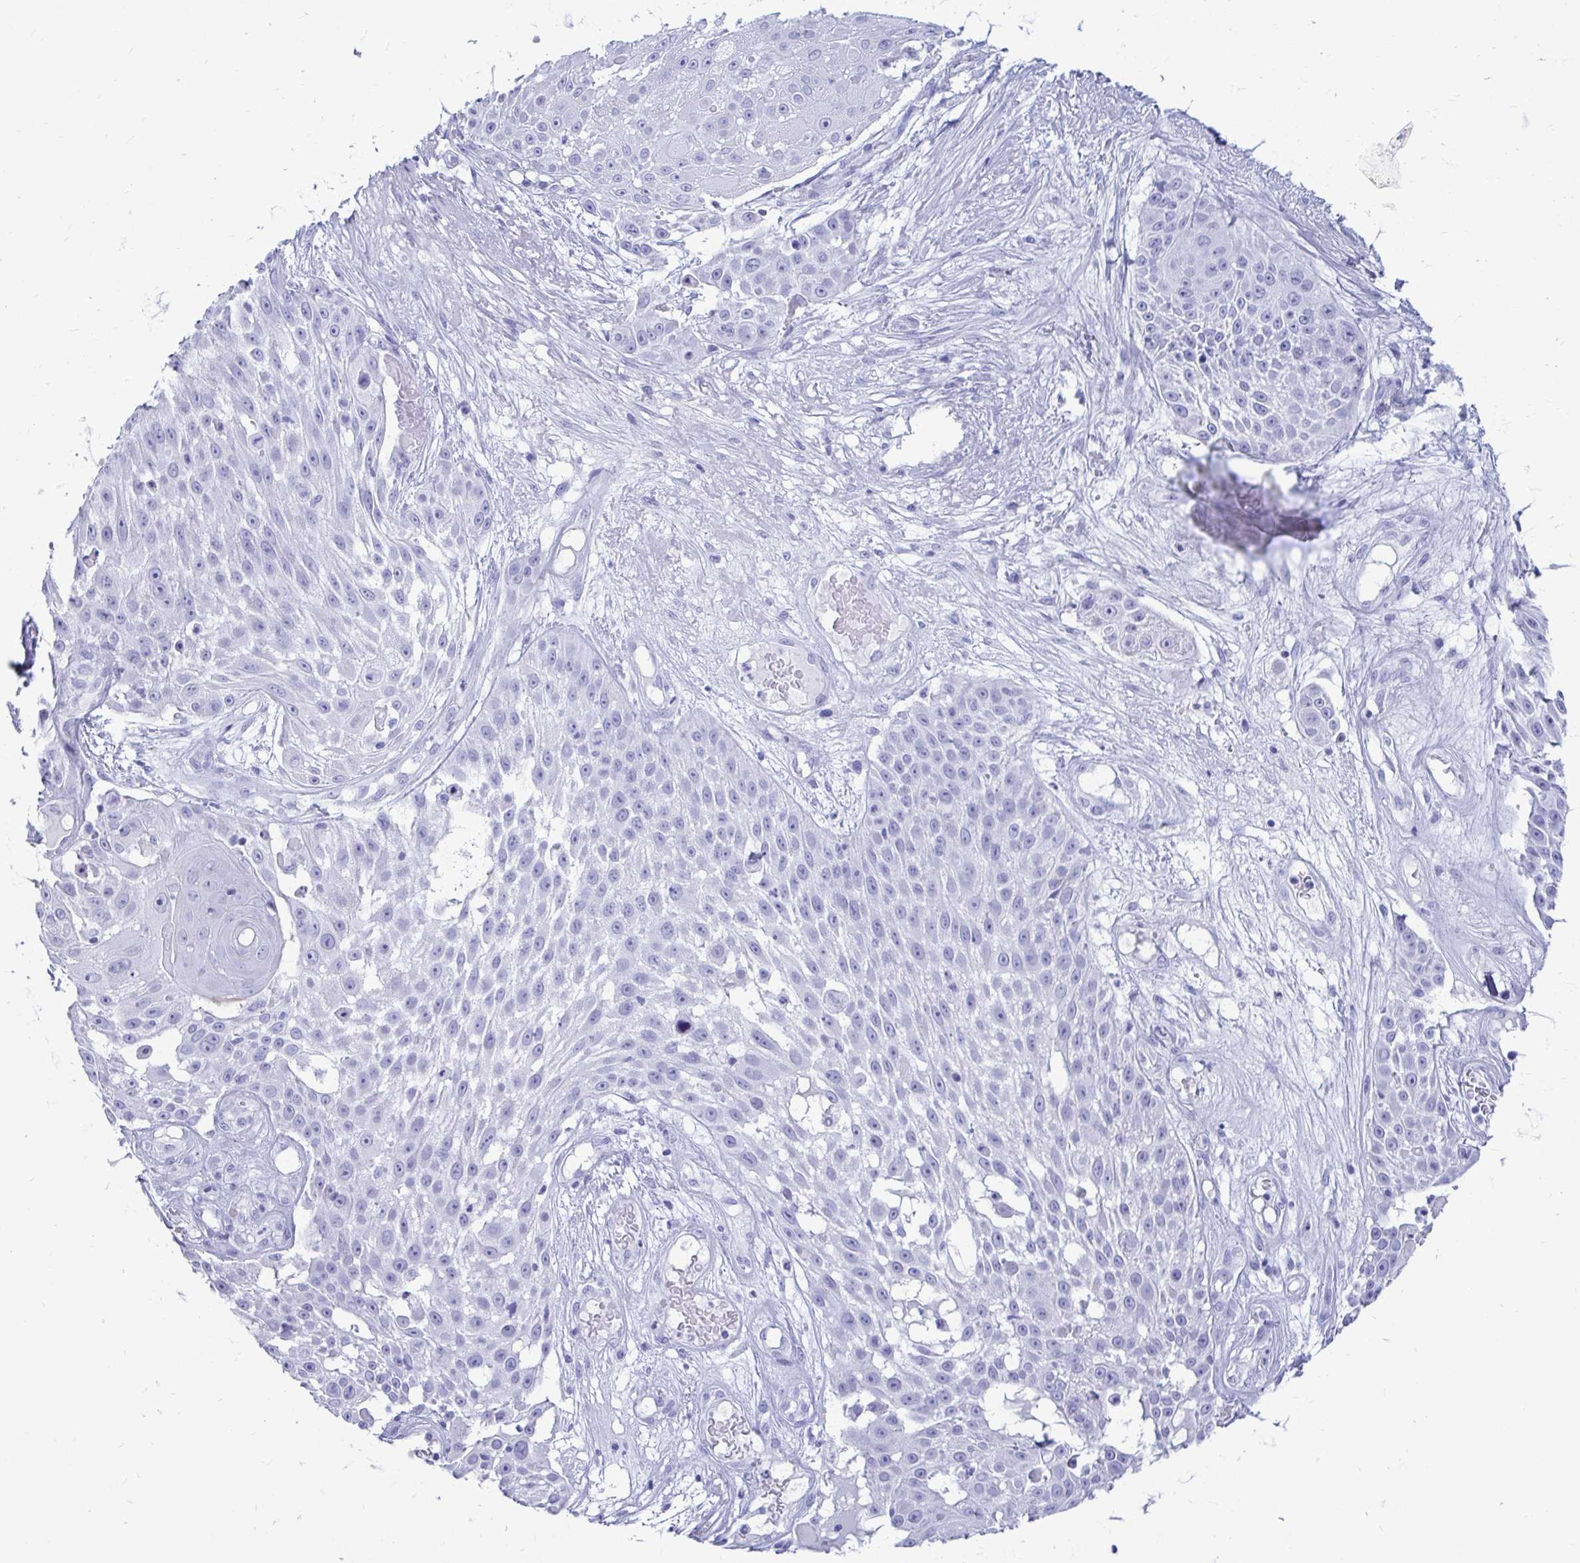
{"staining": {"intensity": "negative", "quantity": "none", "location": "none"}, "tissue": "skin cancer", "cell_type": "Tumor cells", "image_type": "cancer", "snomed": [{"axis": "morphology", "description": "Squamous cell carcinoma, NOS"}, {"axis": "topography", "description": "Skin"}], "caption": "Immunohistochemistry (IHC) histopathology image of neoplastic tissue: skin cancer stained with DAB displays no significant protein positivity in tumor cells.", "gene": "OR10R2", "patient": {"sex": "female", "age": 86}}